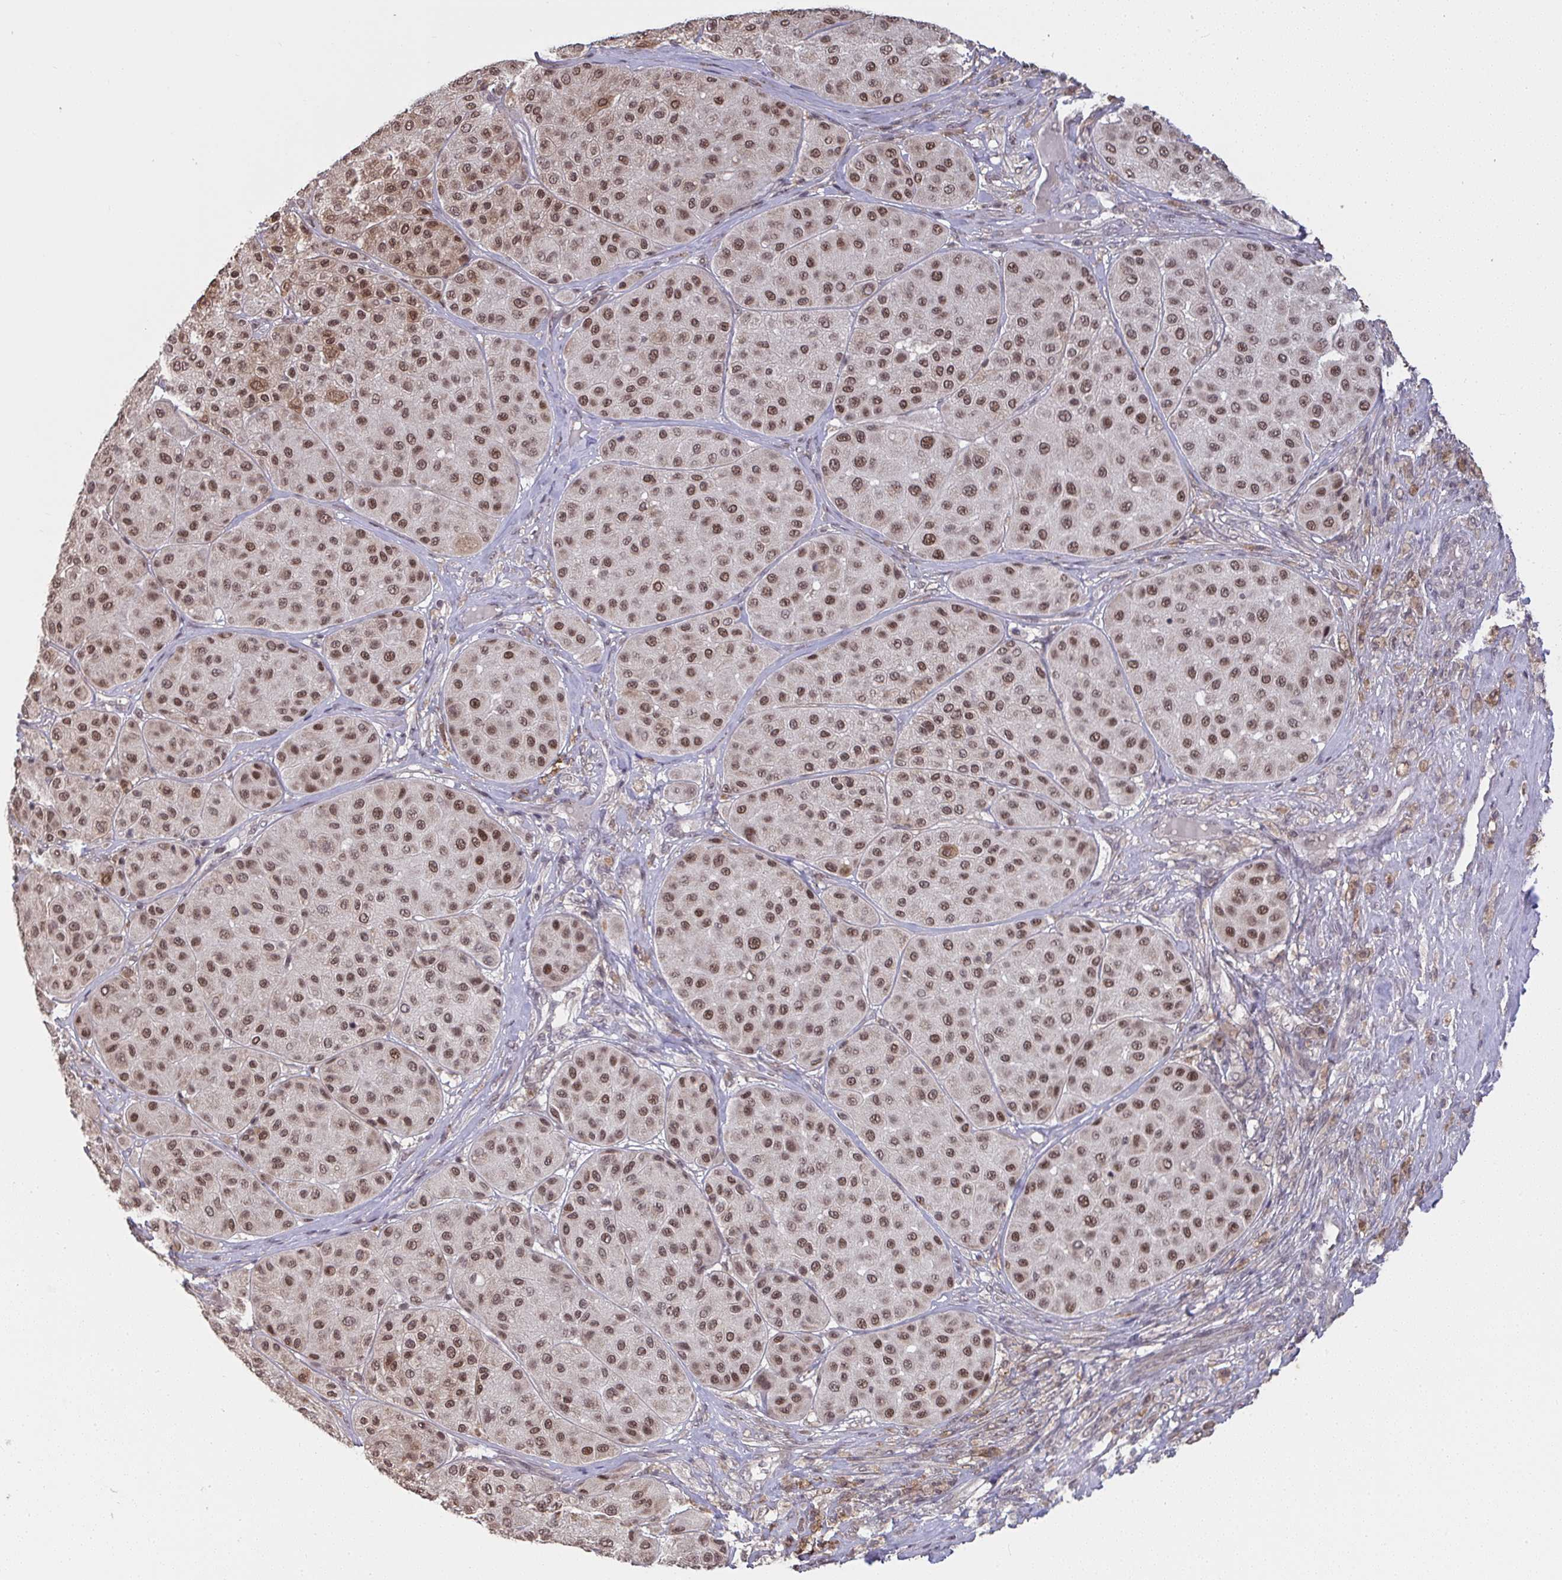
{"staining": {"intensity": "moderate", "quantity": ">75%", "location": "nuclear"}, "tissue": "melanoma", "cell_type": "Tumor cells", "image_type": "cancer", "snomed": [{"axis": "morphology", "description": "Malignant melanoma, Metastatic site"}, {"axis": "topography", "description": "Smooth muscle"}], "caption": "Immunohistochemical staining of human melanoma exhibits moderate nuclear protein expression in about >75% of tumor cells.", "gene": "SAP30", "patient": {"sex": "male", "age": 41}}